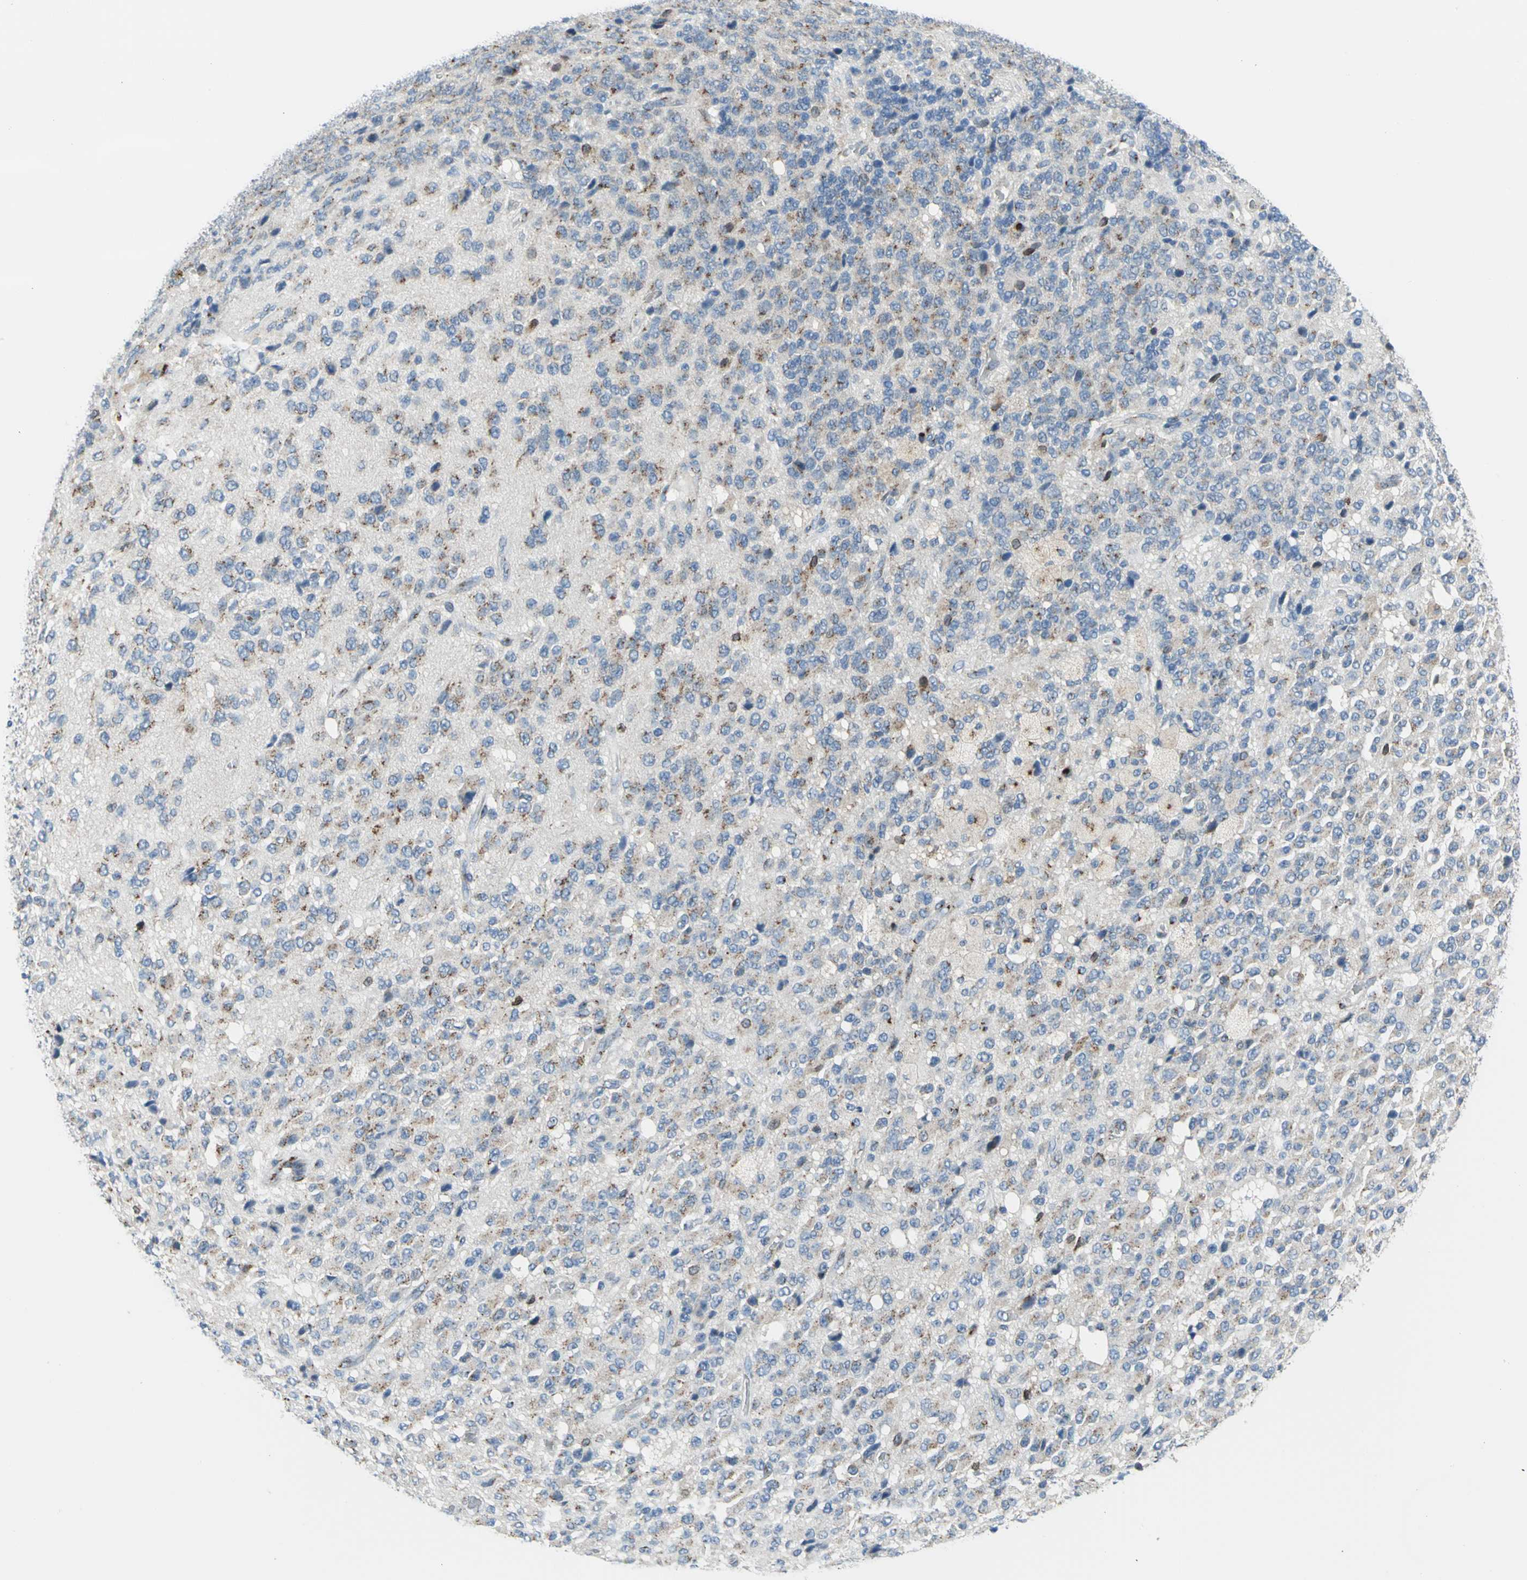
{"staining": {"intensity": "moderate", "quantity": "25%-75%", "location": "cytoplasmic/membranous"}, "tissue": "glioma", "cell_type": "Tumor cells", "image_type": "cancer", "snomed": [{"axis": "morphology", "description": "Glioma, malignant, High grade"}, {"axis": "topography", "description": "pancreas cauda"}], "caption": "A medium amount of moderate cytoplasmic/membranous expression is appreciated in approximately 25%-75% of tumor cells in glioma tissue.", "gene": "GPR3", "patient": {"sex": "male", "age": 60}}